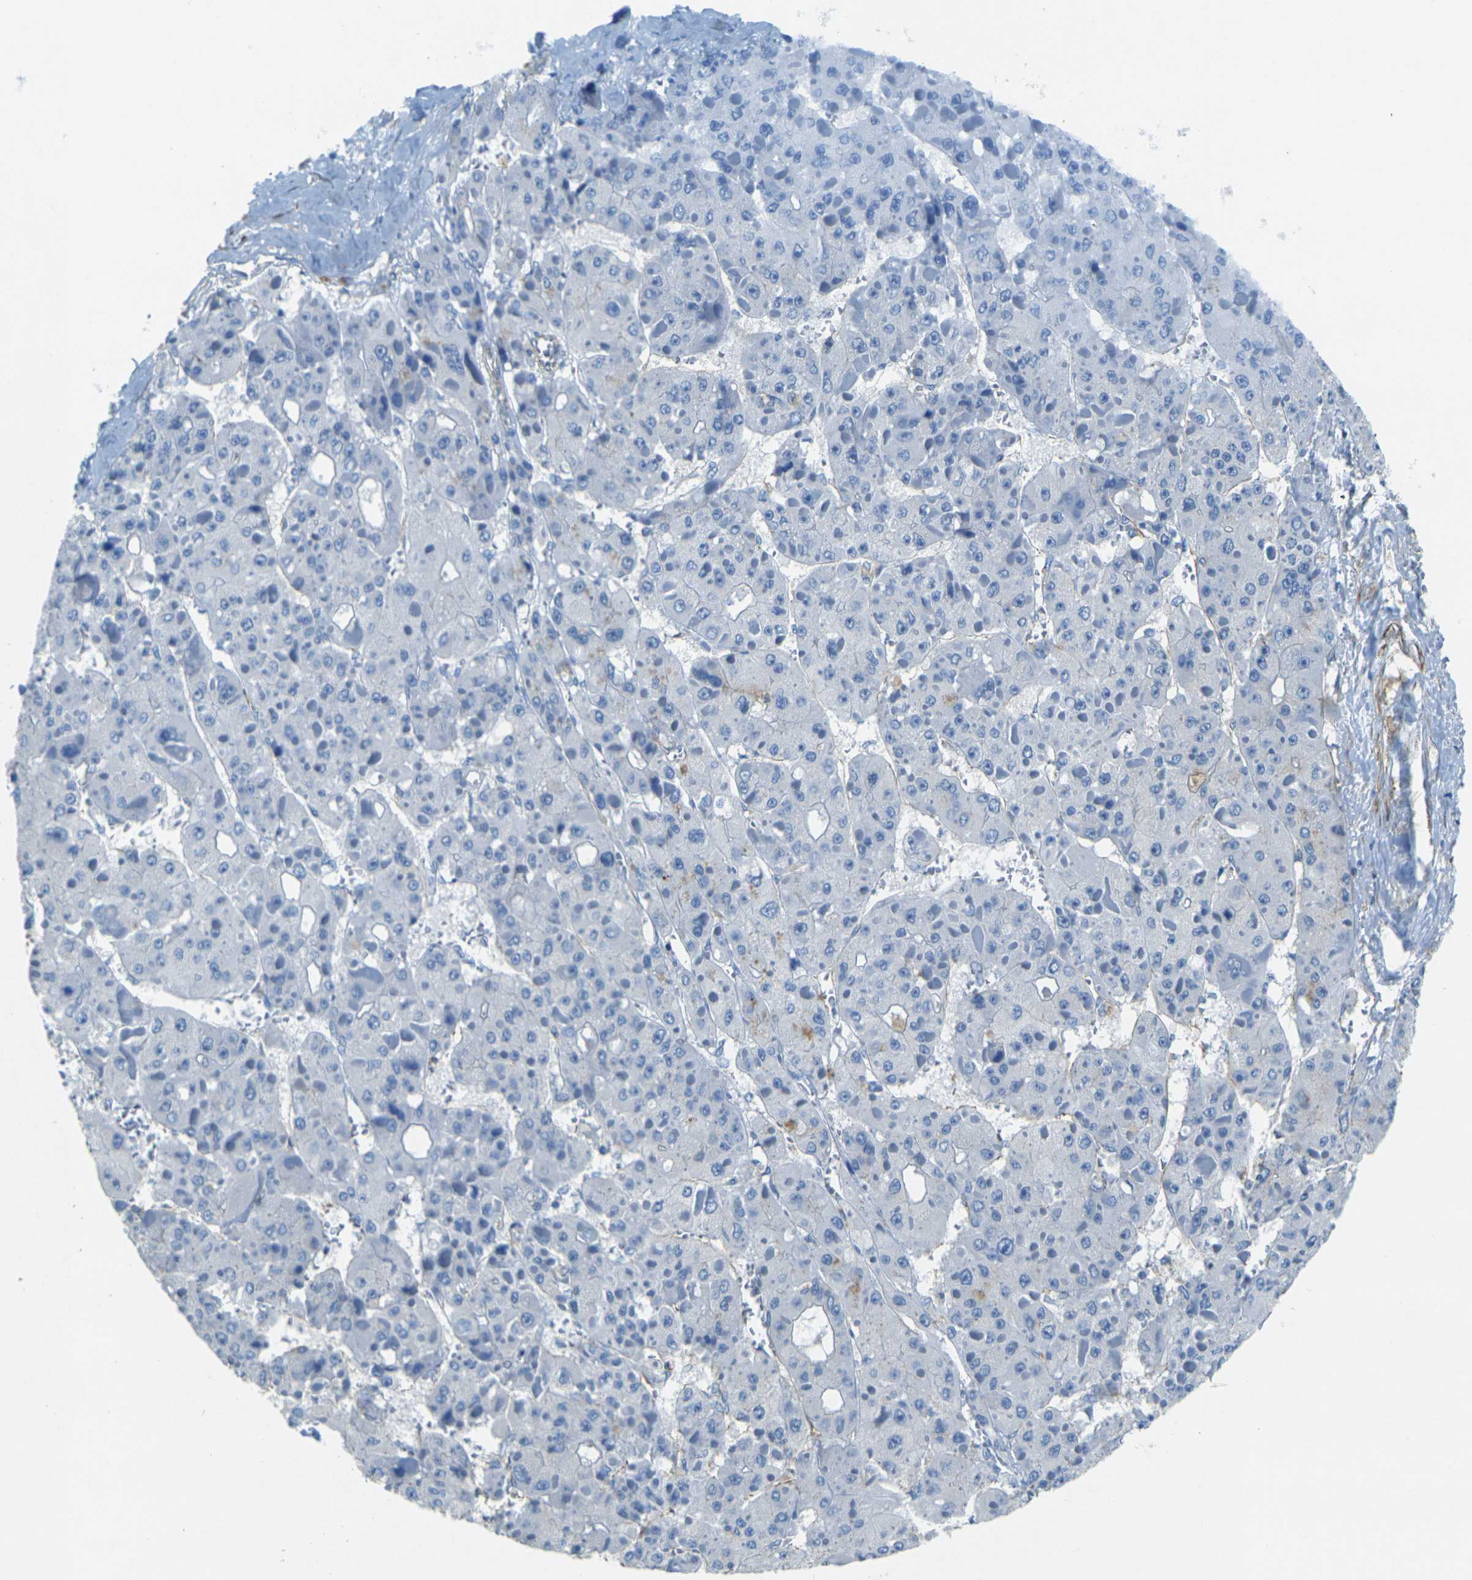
{"staining": {"intensity": "negative", "quantity": "none", "location": "none"}, "tissue": "liver cancer", "cell_type": "Tumor cells", "image_type": "cancer", "snomed": [{"axis": "morphology", "description": "Carcinoma, Hepatocellular, NOS"}, {"axis": "topography", "description": "Liver"}], "caption": "Tumor cells are negative for protein expression in human hepatocellular carcinoma (liver).", "gene": "SORT1", "patient": {"sex": "female", "age": 73}}